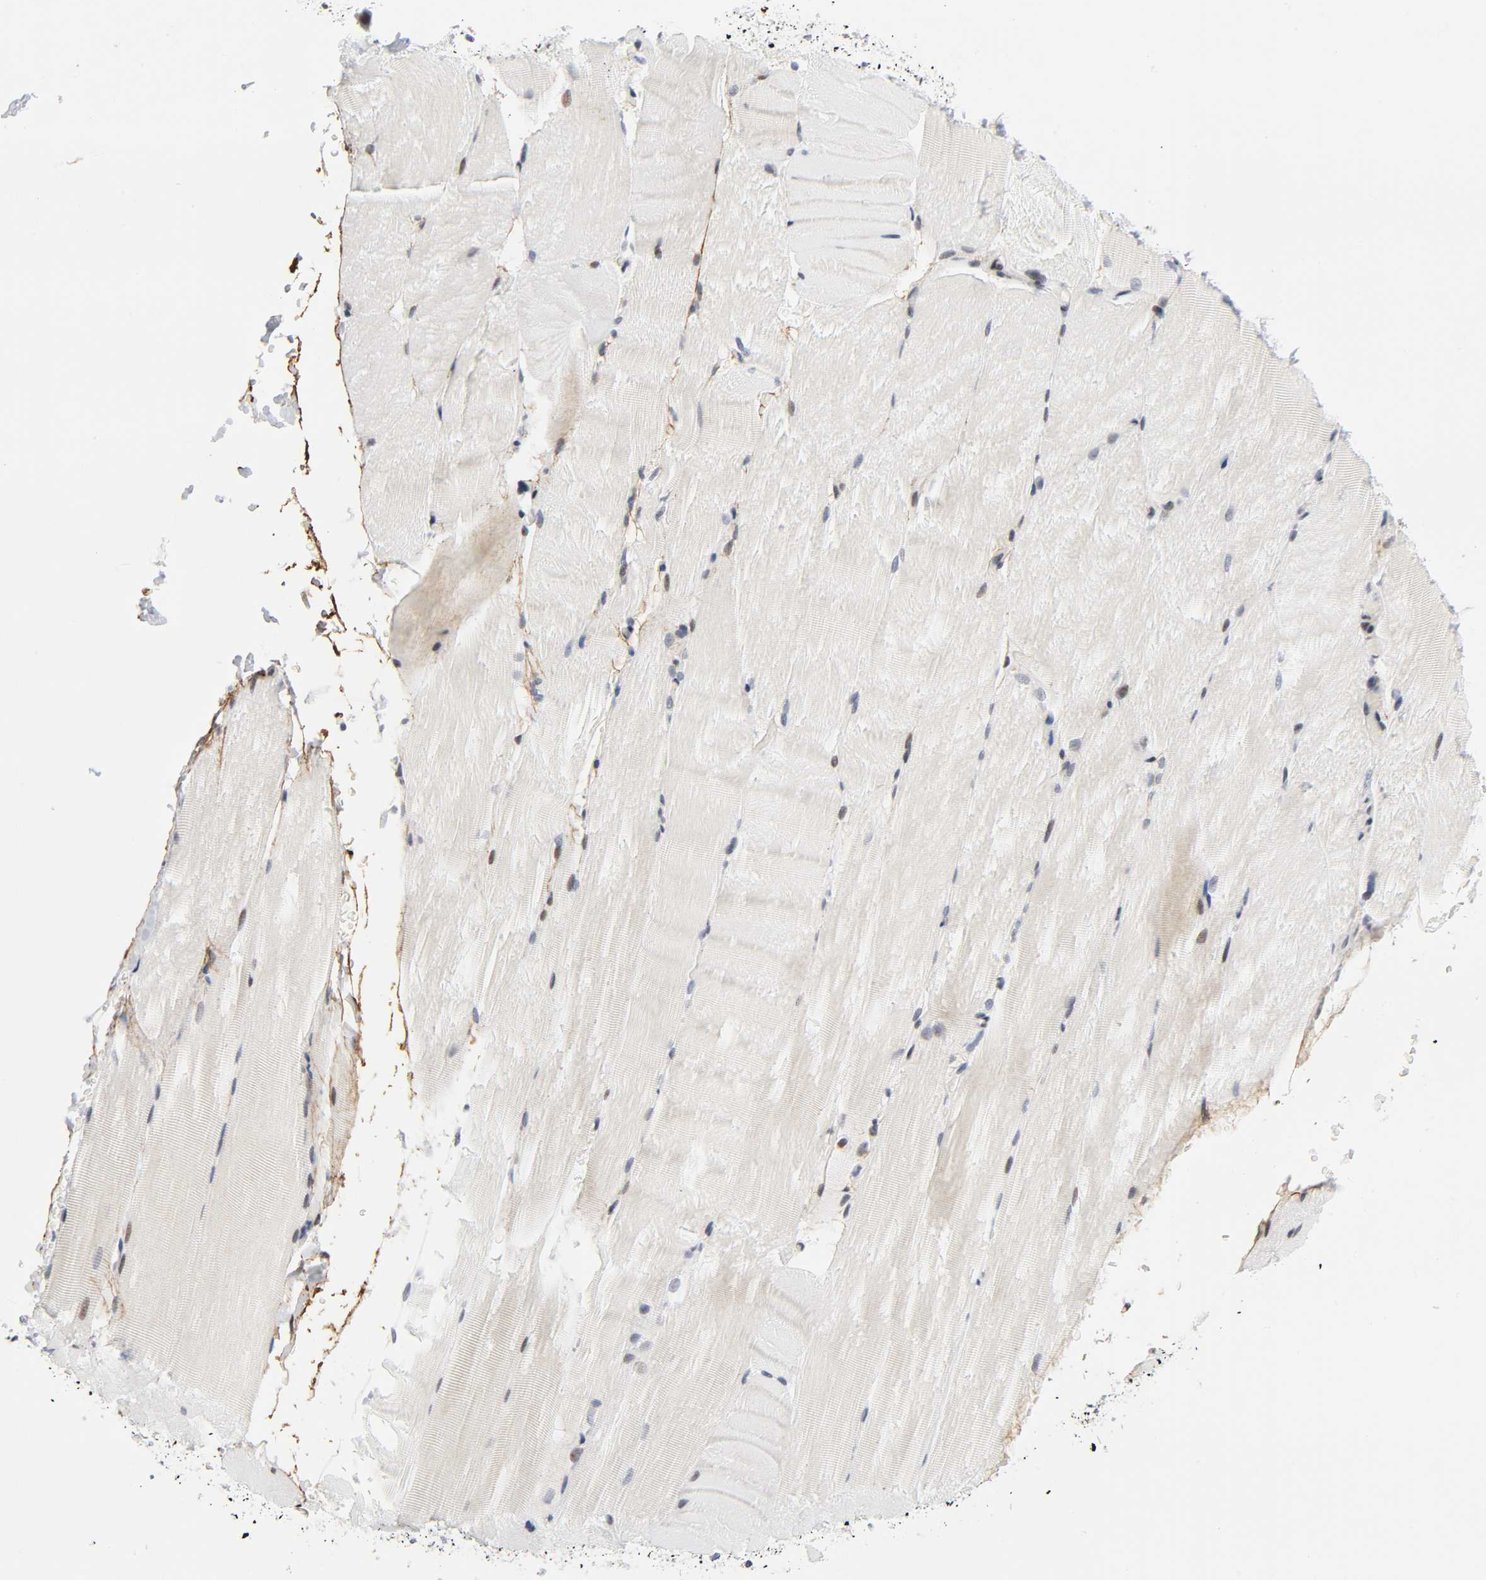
{"staining": {"intensity": "negative", "quantity": "none", "location": "none"}, "tissue": "skeletal muscle", "cell_type": "Myocytes", "image_type": "normal", "snomed": [{"axis": "morphology", "description": "Normal tissue, NOS"}, {"axis": "topography", "description": "Skeletal muscle"}, {"axis": "topography", "description": "Parathyroid gland"}], "caption": "DAB (3,3'-diaminobenzidine) immunohistochemical staining of benign skeletal muscle reveals no significant positivity in myocytes. The staining was performed using DAB (3,3'-diaminobenzidine) to visualize the protein expression in brown, while the nuclei were stained in blue with hematoxylin (Magnification: 20x).", "gene": "DIDO1", "patient": {"sex": "female", "age": 37}}